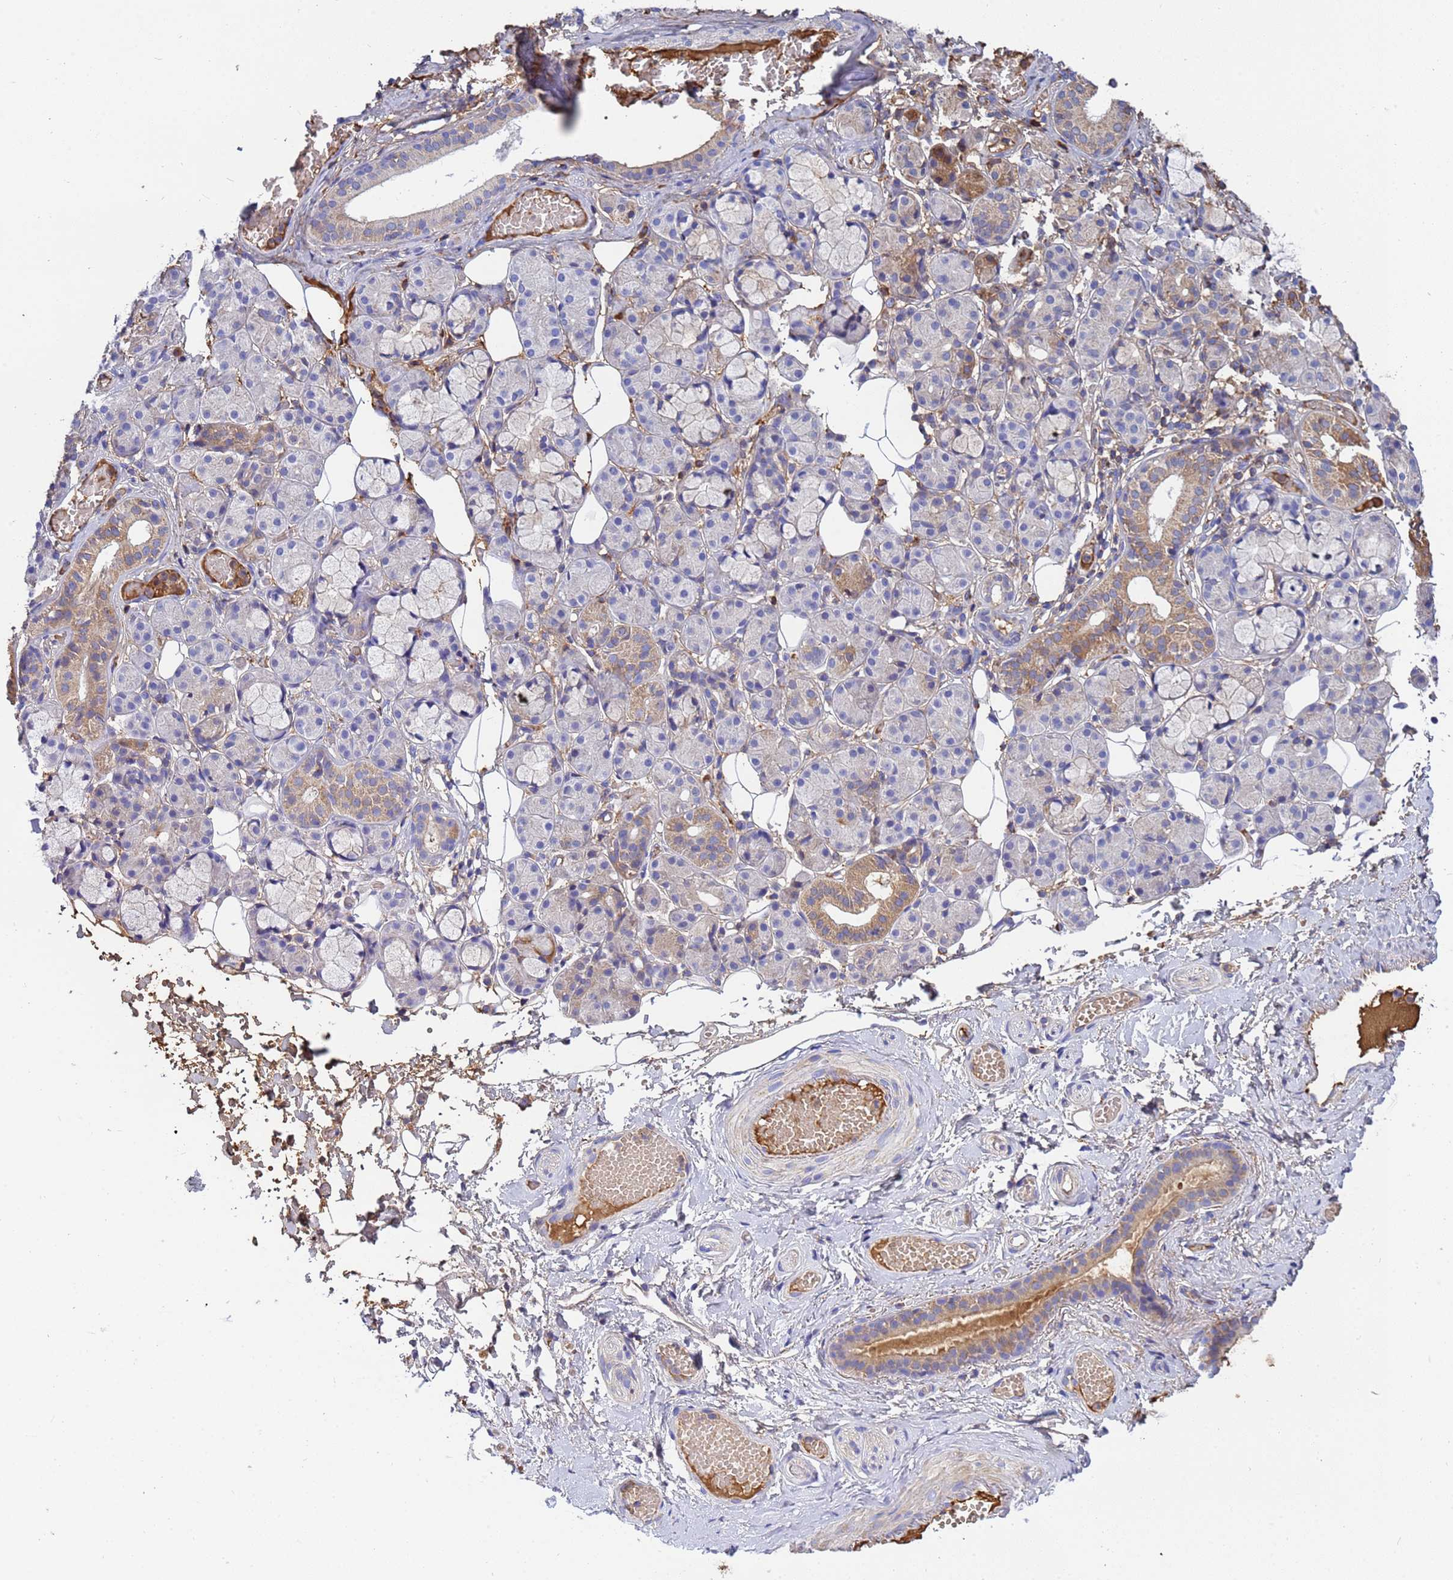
{"staining": {"intensity": "moderate", "quantity": "<25%", "location": "cytoplasmic/membranous"}, "tissue": "salivary gland", "cell_type": "Glandular cells", "image_type": "normal", "snomed": [{"axis": "morphology", "description": "Normal tissue, NOS"}, {"axis": "topography", "description": "Salivary gland"}], "caption": "Glandular cells reveal moderate cytoplasmic/membranous expression in approximately <25% of cells in normal salivary gland.", "gene": "GLUD1", "patient": {"sex": "male", "age": 63}}